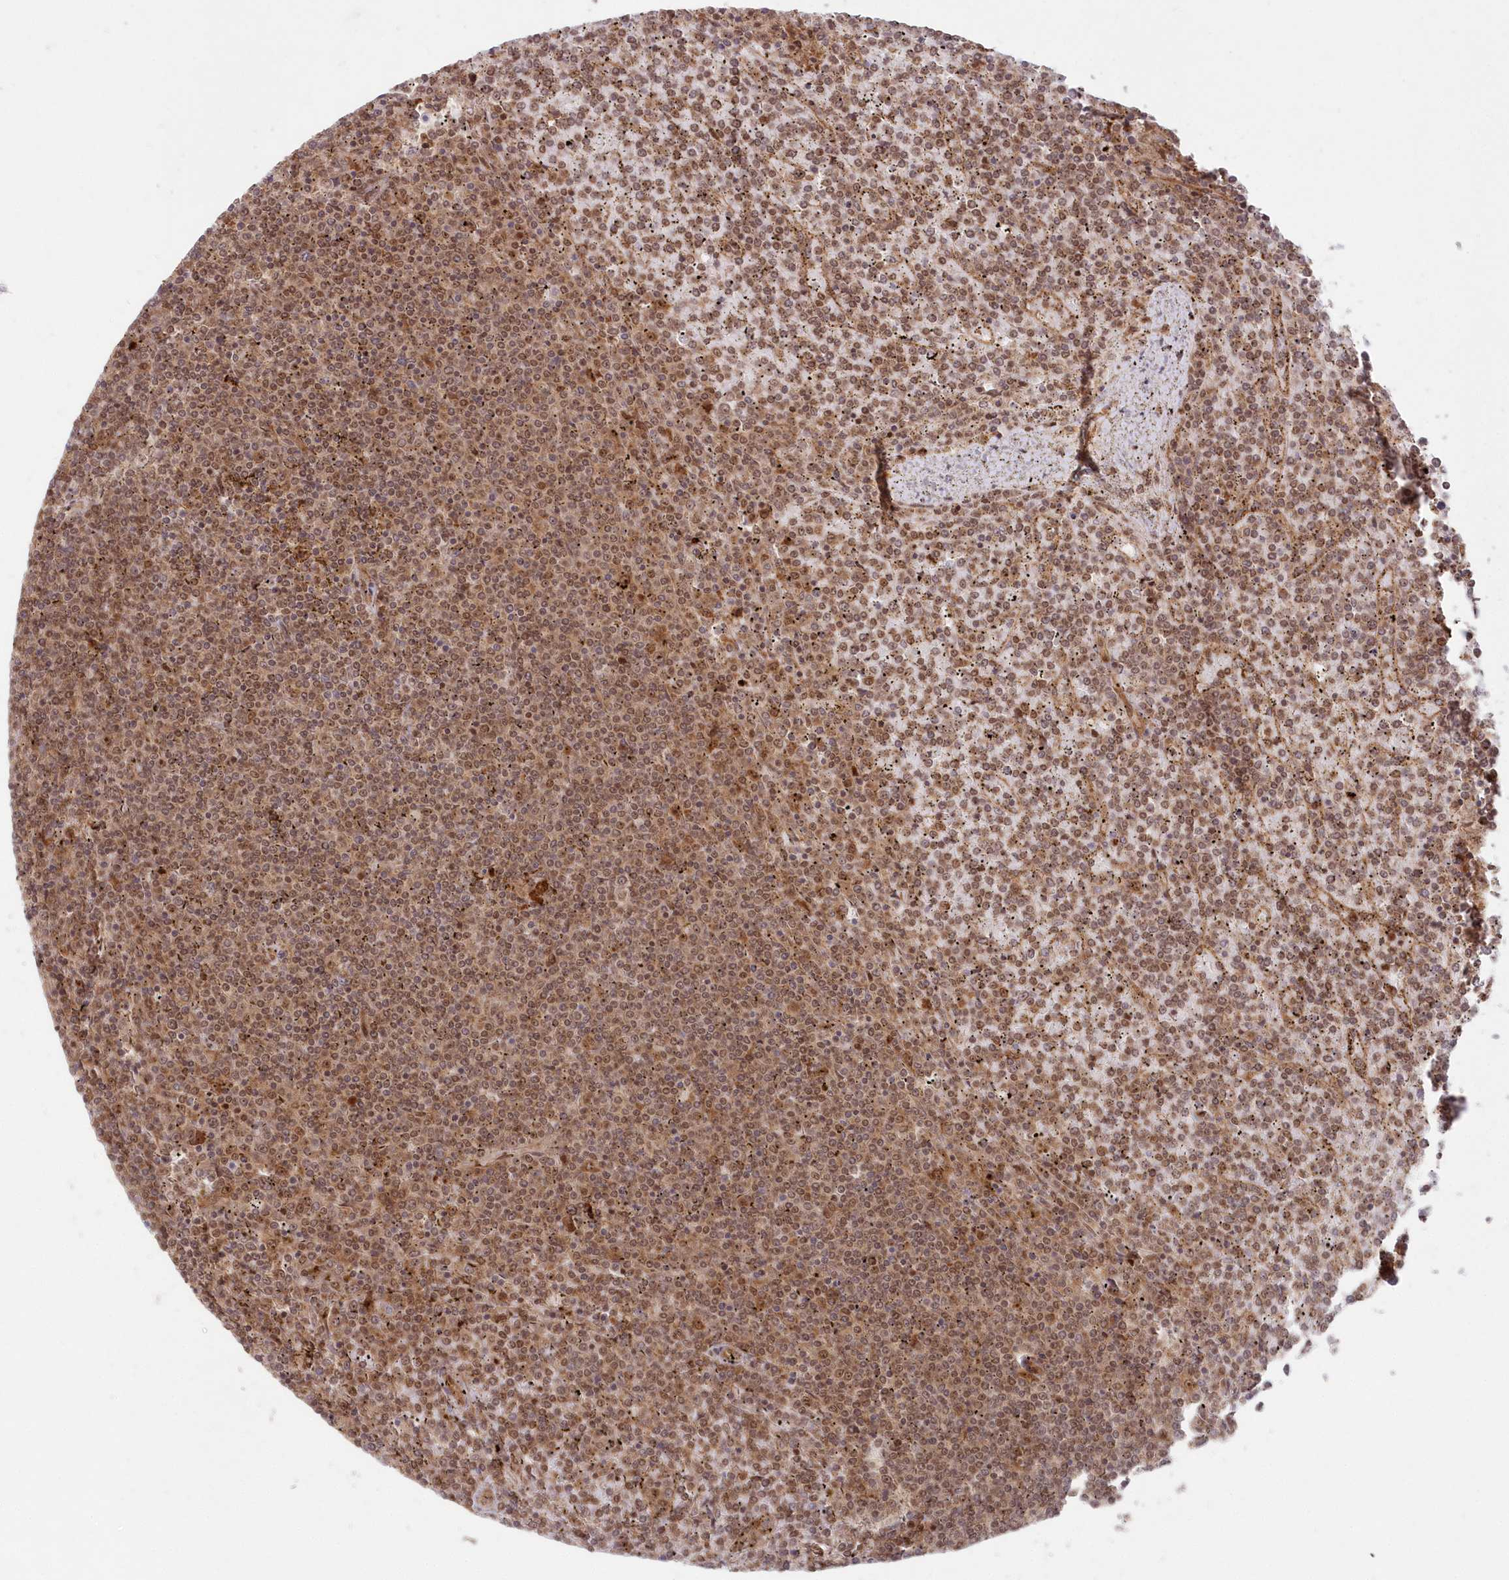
{"staining": {"intensity": "moderate", "quantity": ">75%", "location": "nuclear"}, "tissue": "lymphoma", "cell_type": "Tumor cells", "image_type": "cancer", "snomed": [{"axis": "morphology", "description": "Malignant lymphoma, non-Hodgkin's type, Low grade"}, {"axis": "topography", "description": "Spleen"}], "caption": "Human lymphoma stained with a protein marker demonstrates moderate staining in tumor cells.", "gene": "SERINC1", "patient": {"sex": "female", "age": 19}}